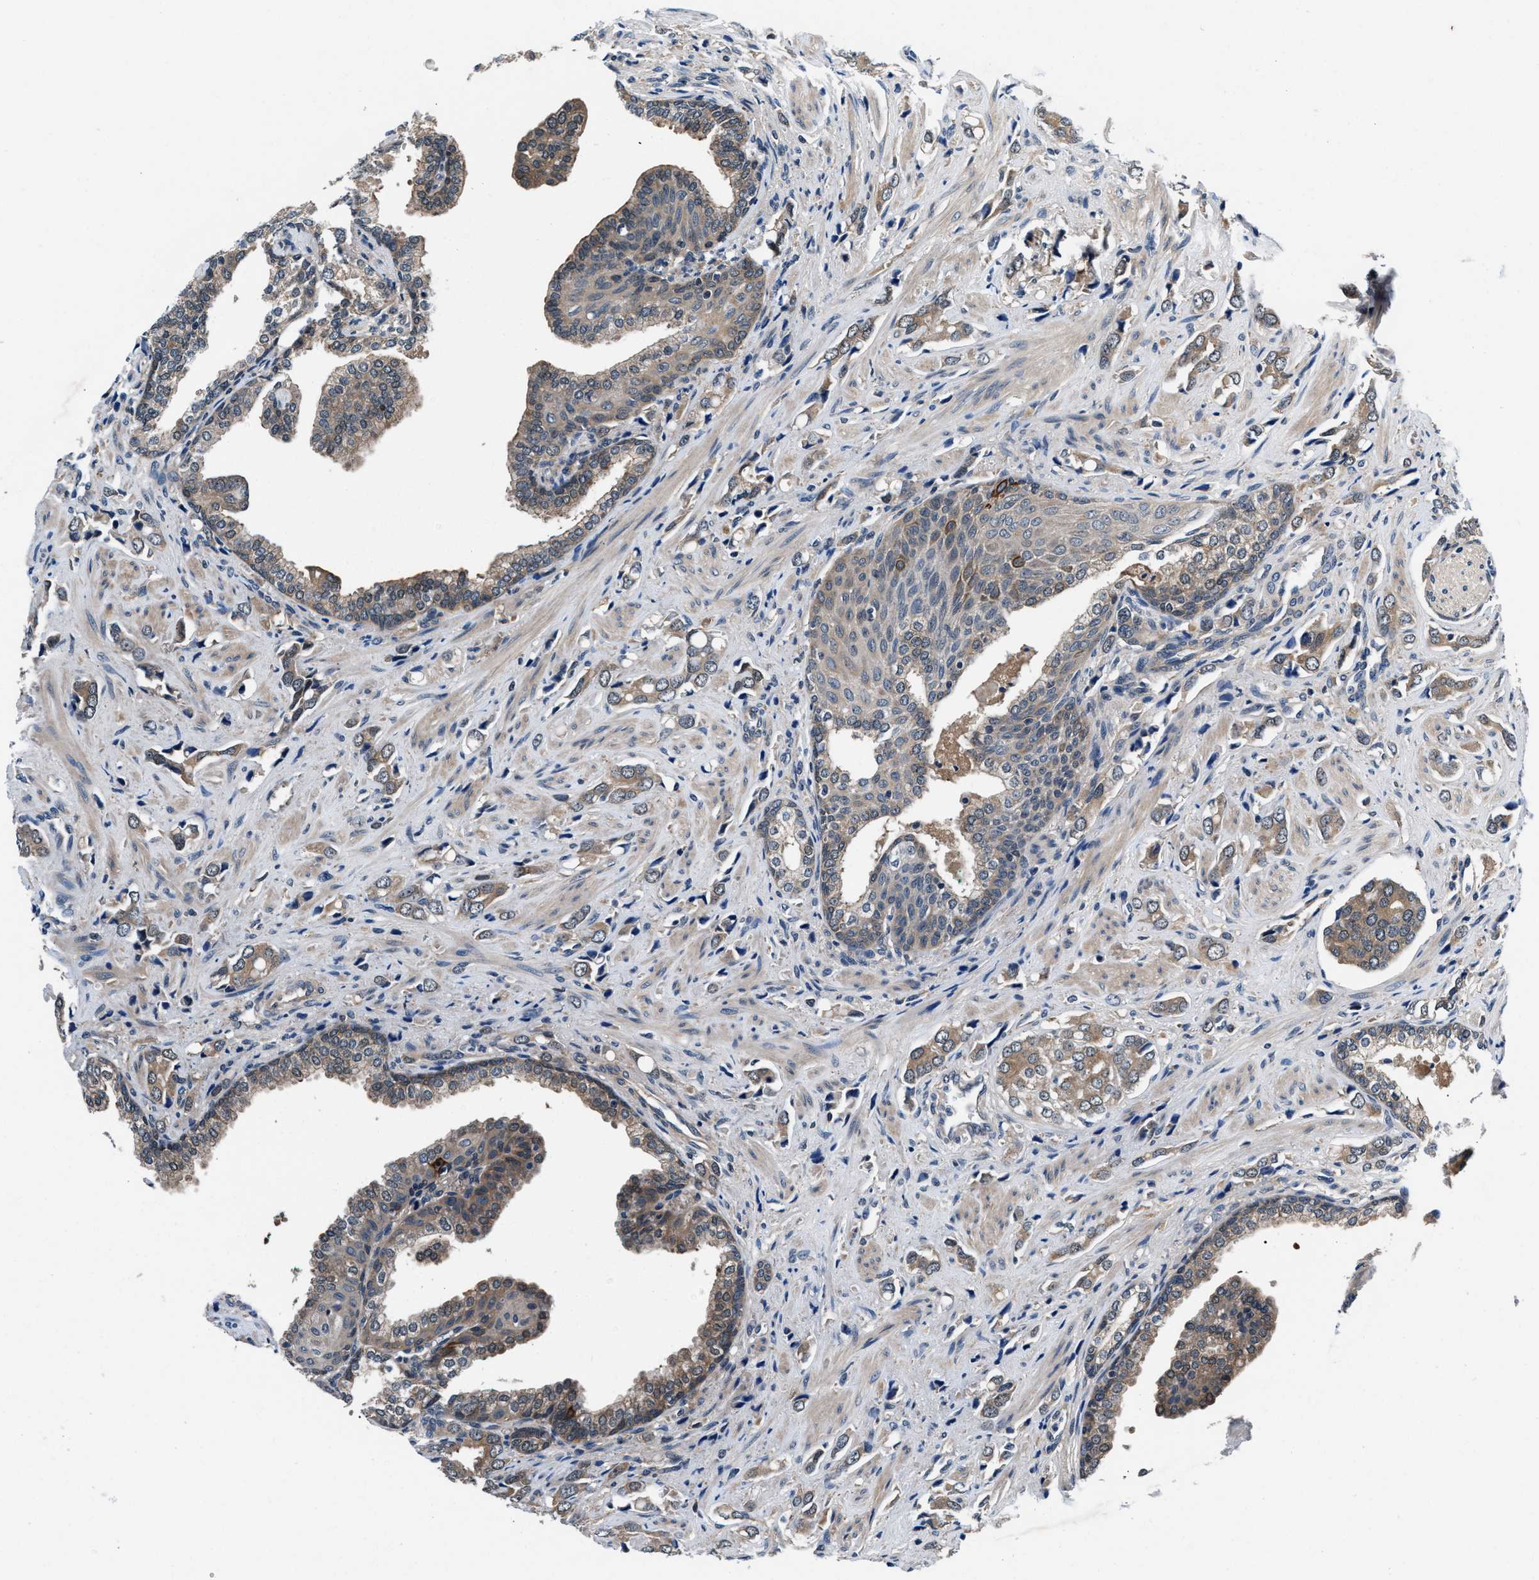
{"staining": {"intensity": "weak", "quantity": ">75%", "location": "cytoplasmic/membranous"}, "tissue": "prostate cancer", "cell_type": "Tumor cells", "image_type": "cancer", "snomed": [{"axis": "morphology", "description": "Adenocarcinoma, High grade"}, {"axis": "topography", "description": "Prostate"}], "caption": "This is an image of immunohistochemistry staining of prostate high-grade adenocarcinoma, which shows weak expression in the cytoplasmic/membranous of tumor cells.", "gene": "PRPSAP2", "patient": {"sex": "male", "age": 52}}